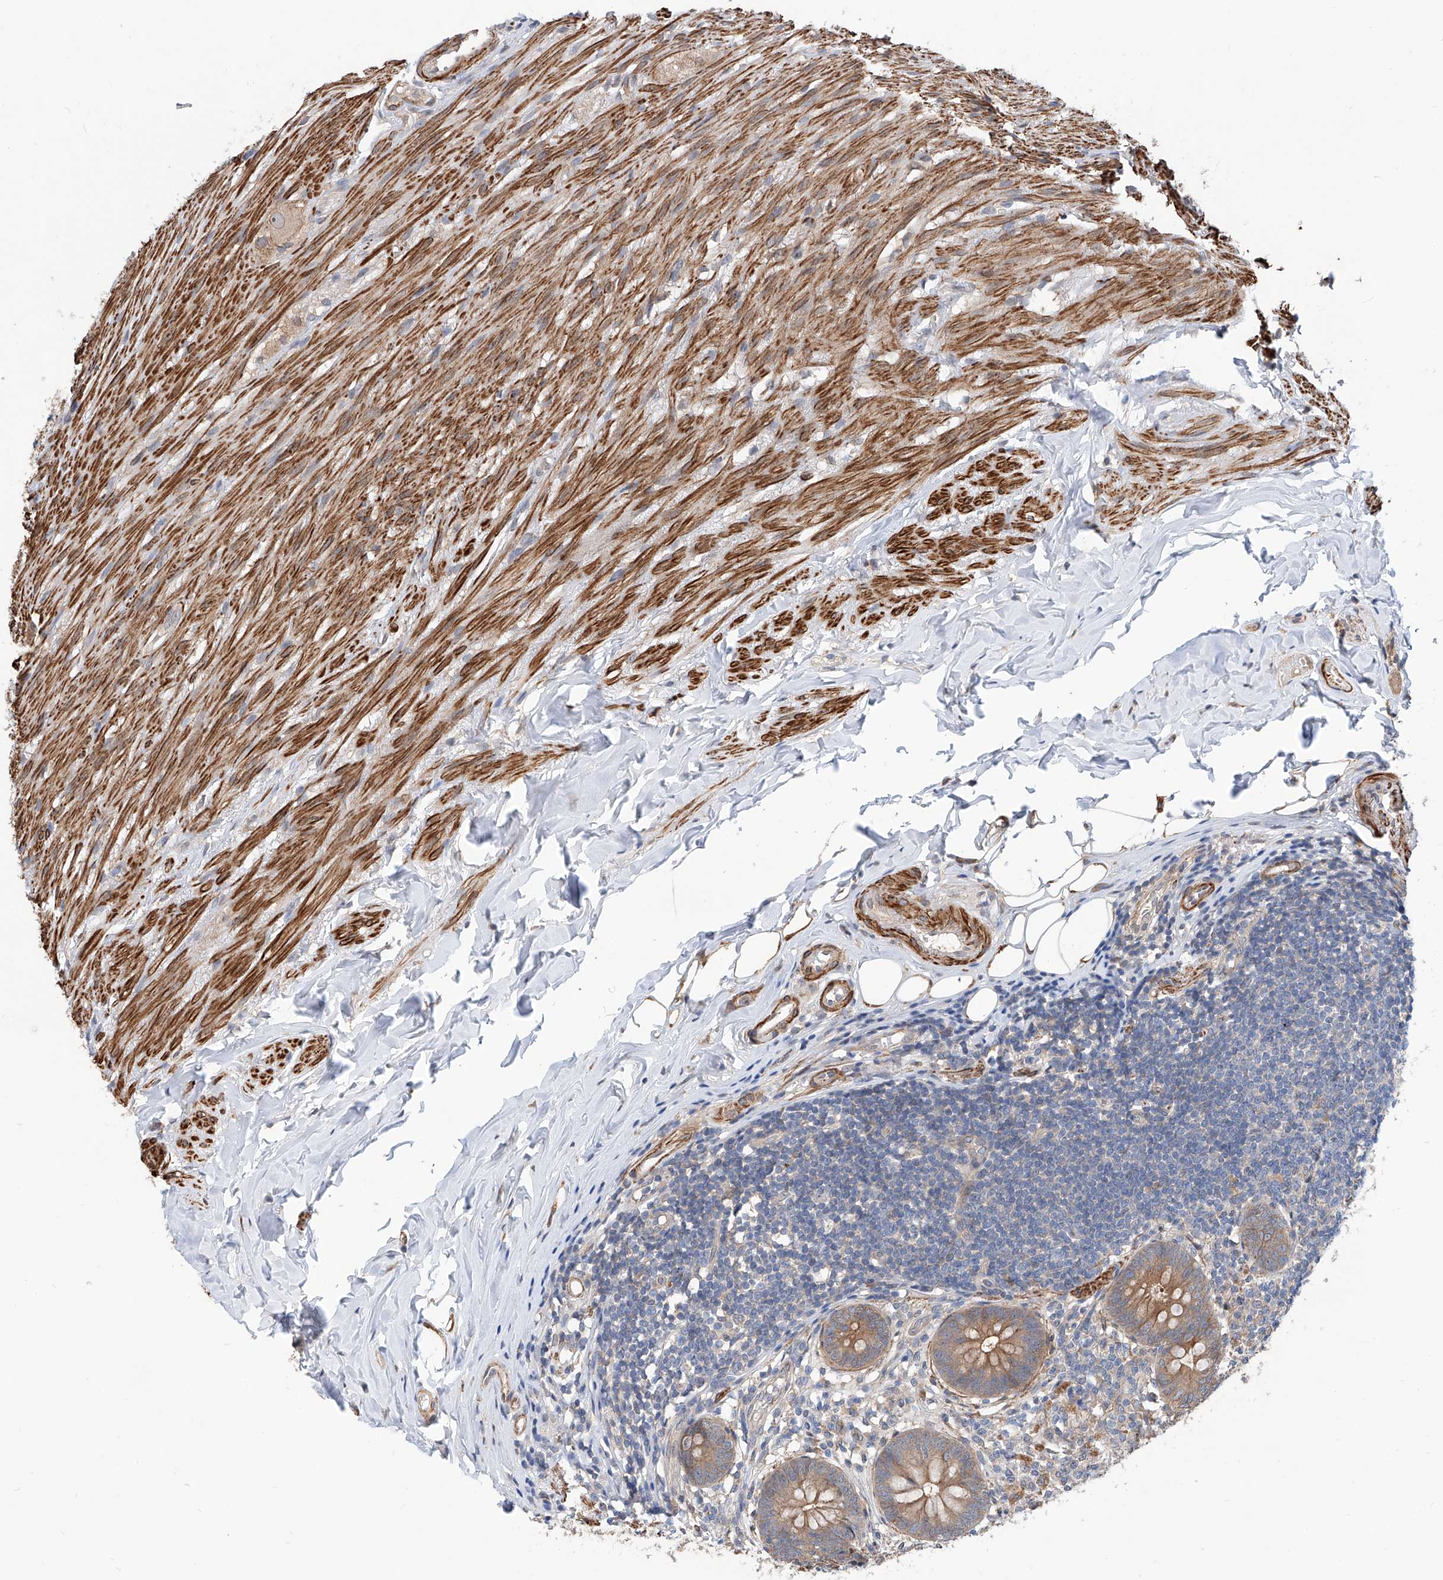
{"staining": {"intensity": "moderate", "quantity": ">75%", "location": "cytoplasmic/membranous"}, "tissue": "appendix", "cell_type": "Glandular cells", "image_type": "normal", "snomed": [{"axis": "morphology", "description": "Normal tissue, NOS"}, {"axis": "topography", "description": "Appendix"}], "caption": "Protein expression analysis of unremarkable appendix demonstrates moderate cytoplasmic/membranous staining in approximately >75% of glandular cells.", "gene": "MAGEE2", "patient": {"sex": "female", "age": 62}}